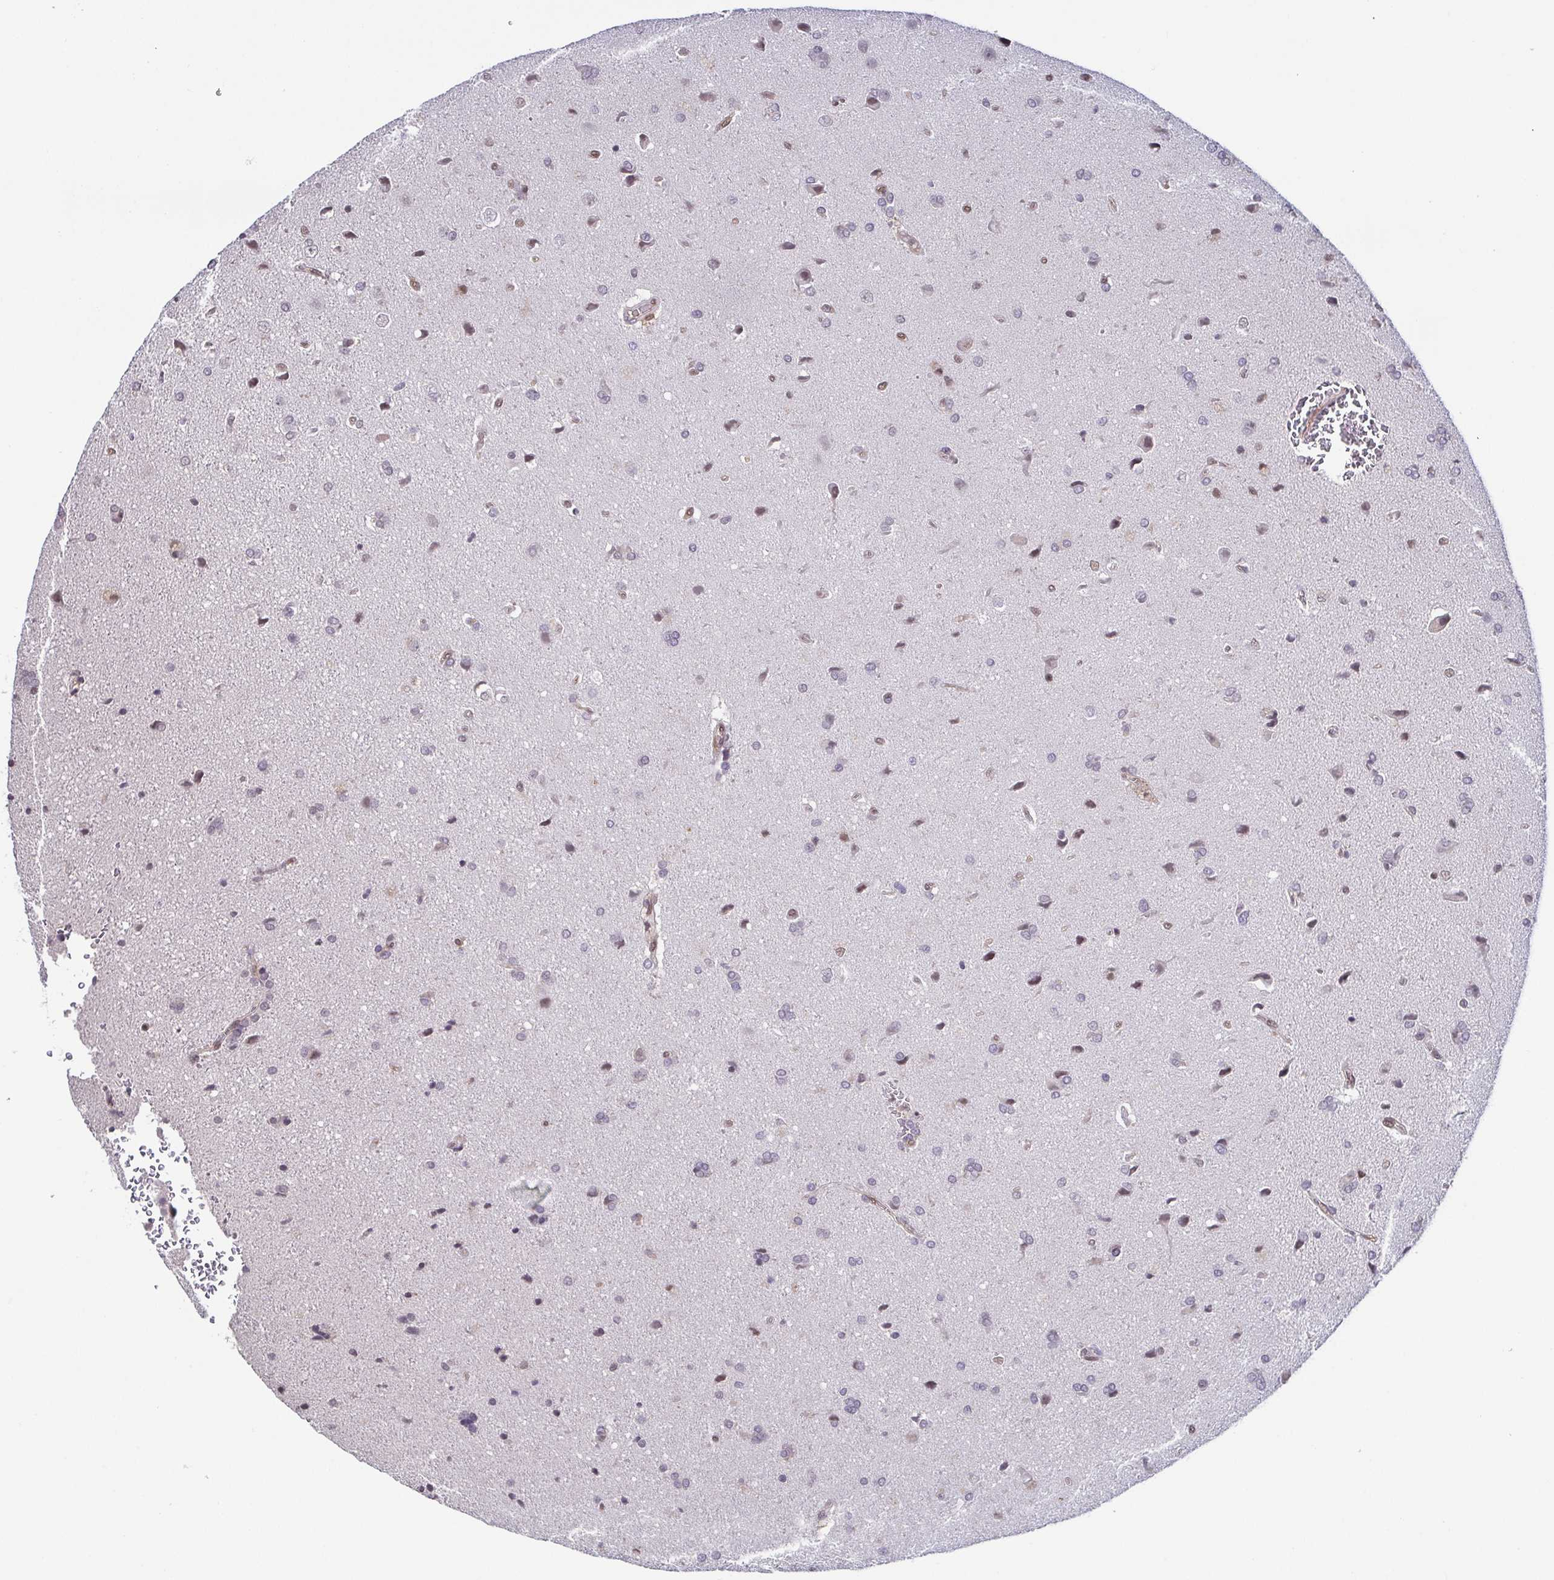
{"staining": {"intensity": "moderate", "quantity": "<25%", "location": "nuclear"}, "tissue": "glioma", "cell_type": "Tumor cells", "image_type": "cancer", "snomed": [{"axis": "morphology", "description": "Glioma, malignant, High grade"}, {"axis": "topography", "description": "Brain"}], "caption": "High-magnification brightfield microscopy of malignant glioma (high-grade) stained with DAB (3,3'-diaminobenzidine) (brown) and counterstained with hematoxylin (blue). tumor cells exhibit moderate nuclear positivity is identified in about<25% of cells. Nuclei are stained in blue.", "gene": "PSMB9", "patient": {"sex": "male", "age": 68}}